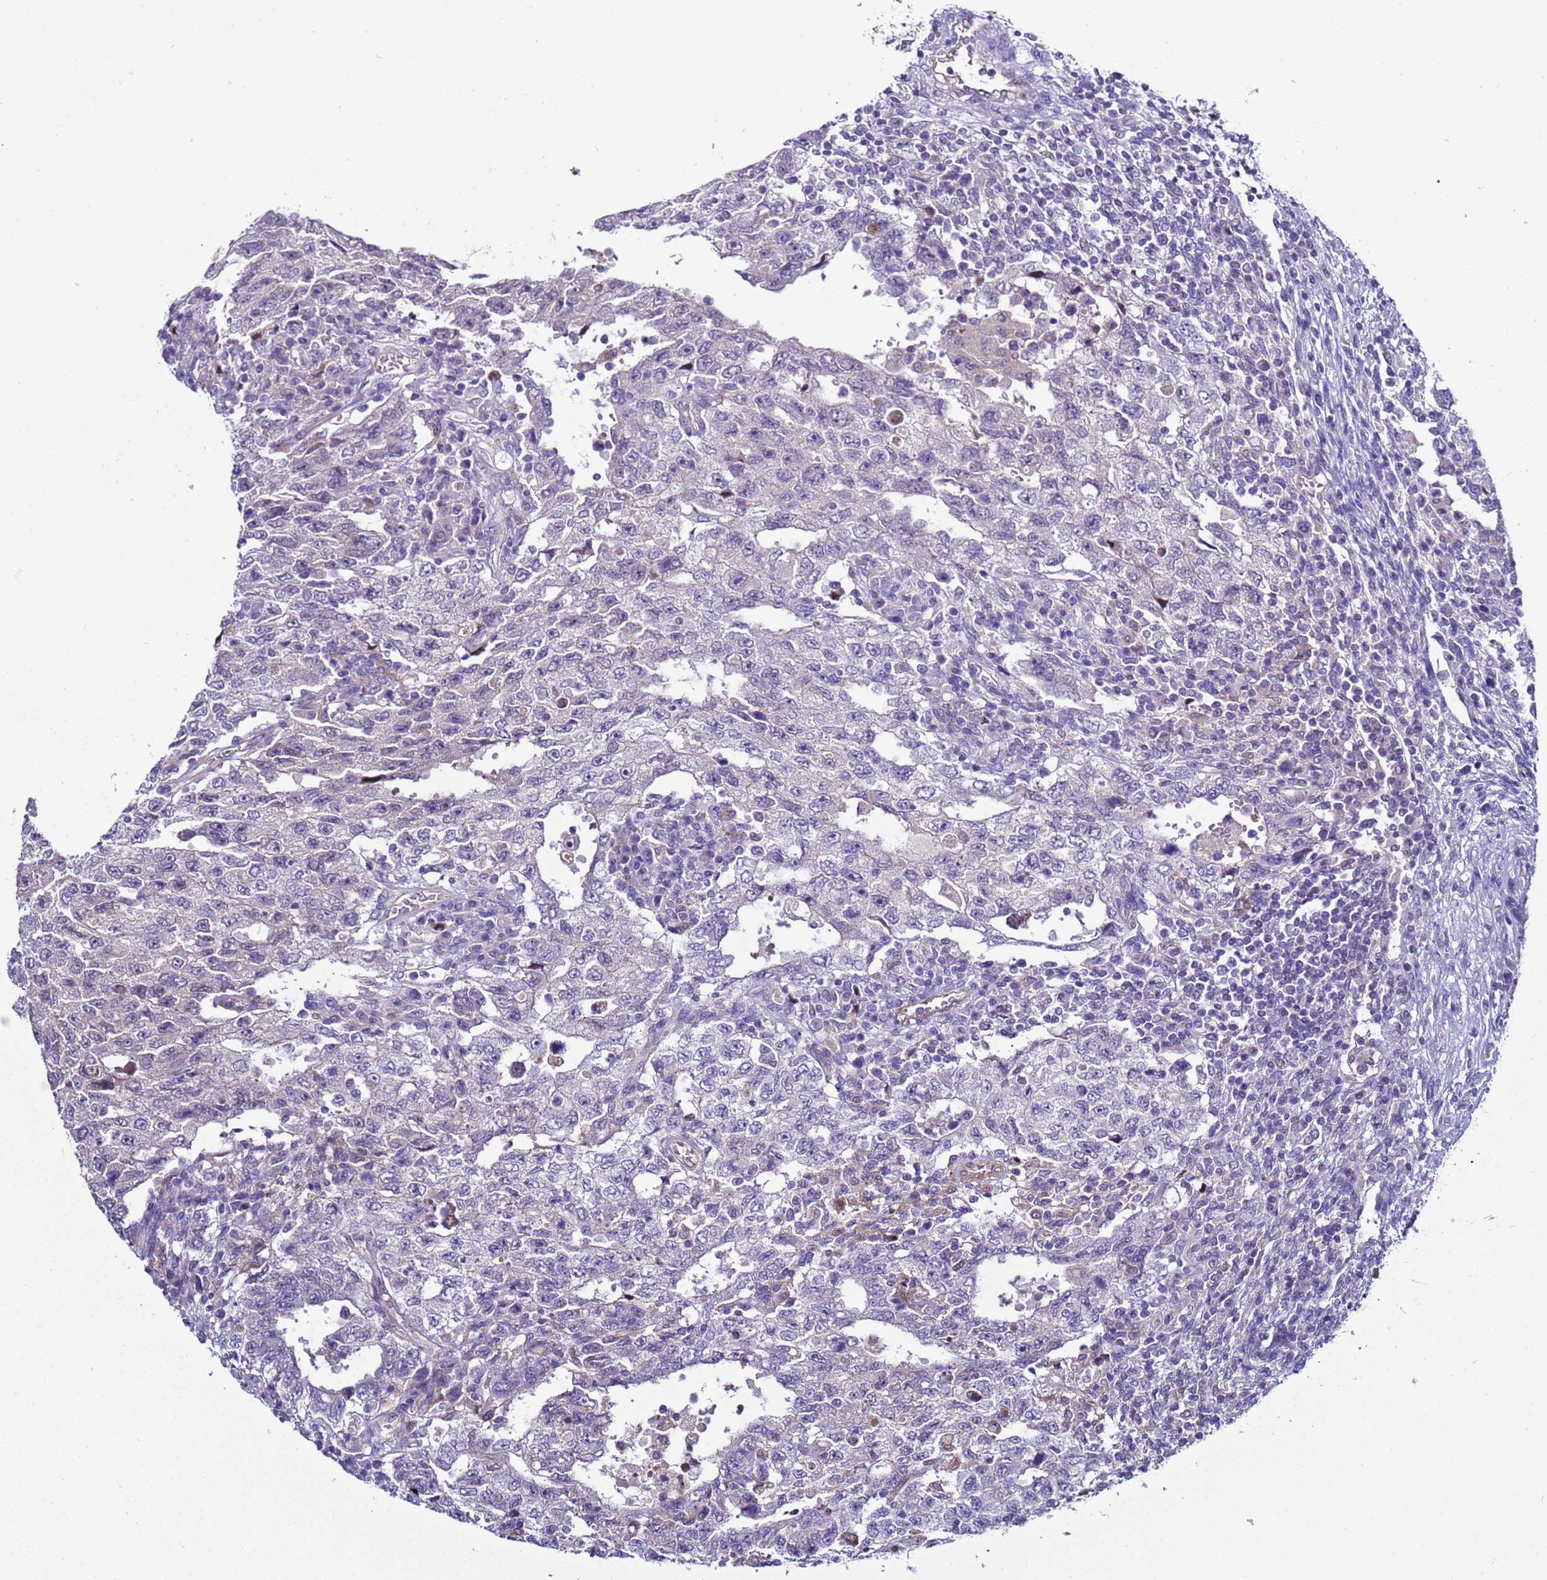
{"staining": {"intensity": "negative", "quantity": "none", "location": "none"}, "tissue": "testis cancer", "cell_type": "Tumor cells", "image_type": "cancer", "snomed": [{"axis": "morphology", "description": "Carcinoma, Embryonal, NOS"}, {"axis": "topography", "description": "Testis"}], "caption": "There is no significant staining in tumor cells of testis cancer. (DAB immunohistochemistry, high magnification).", "gene": "NAT2", "patient": {"sex": "male", "age": 26}}